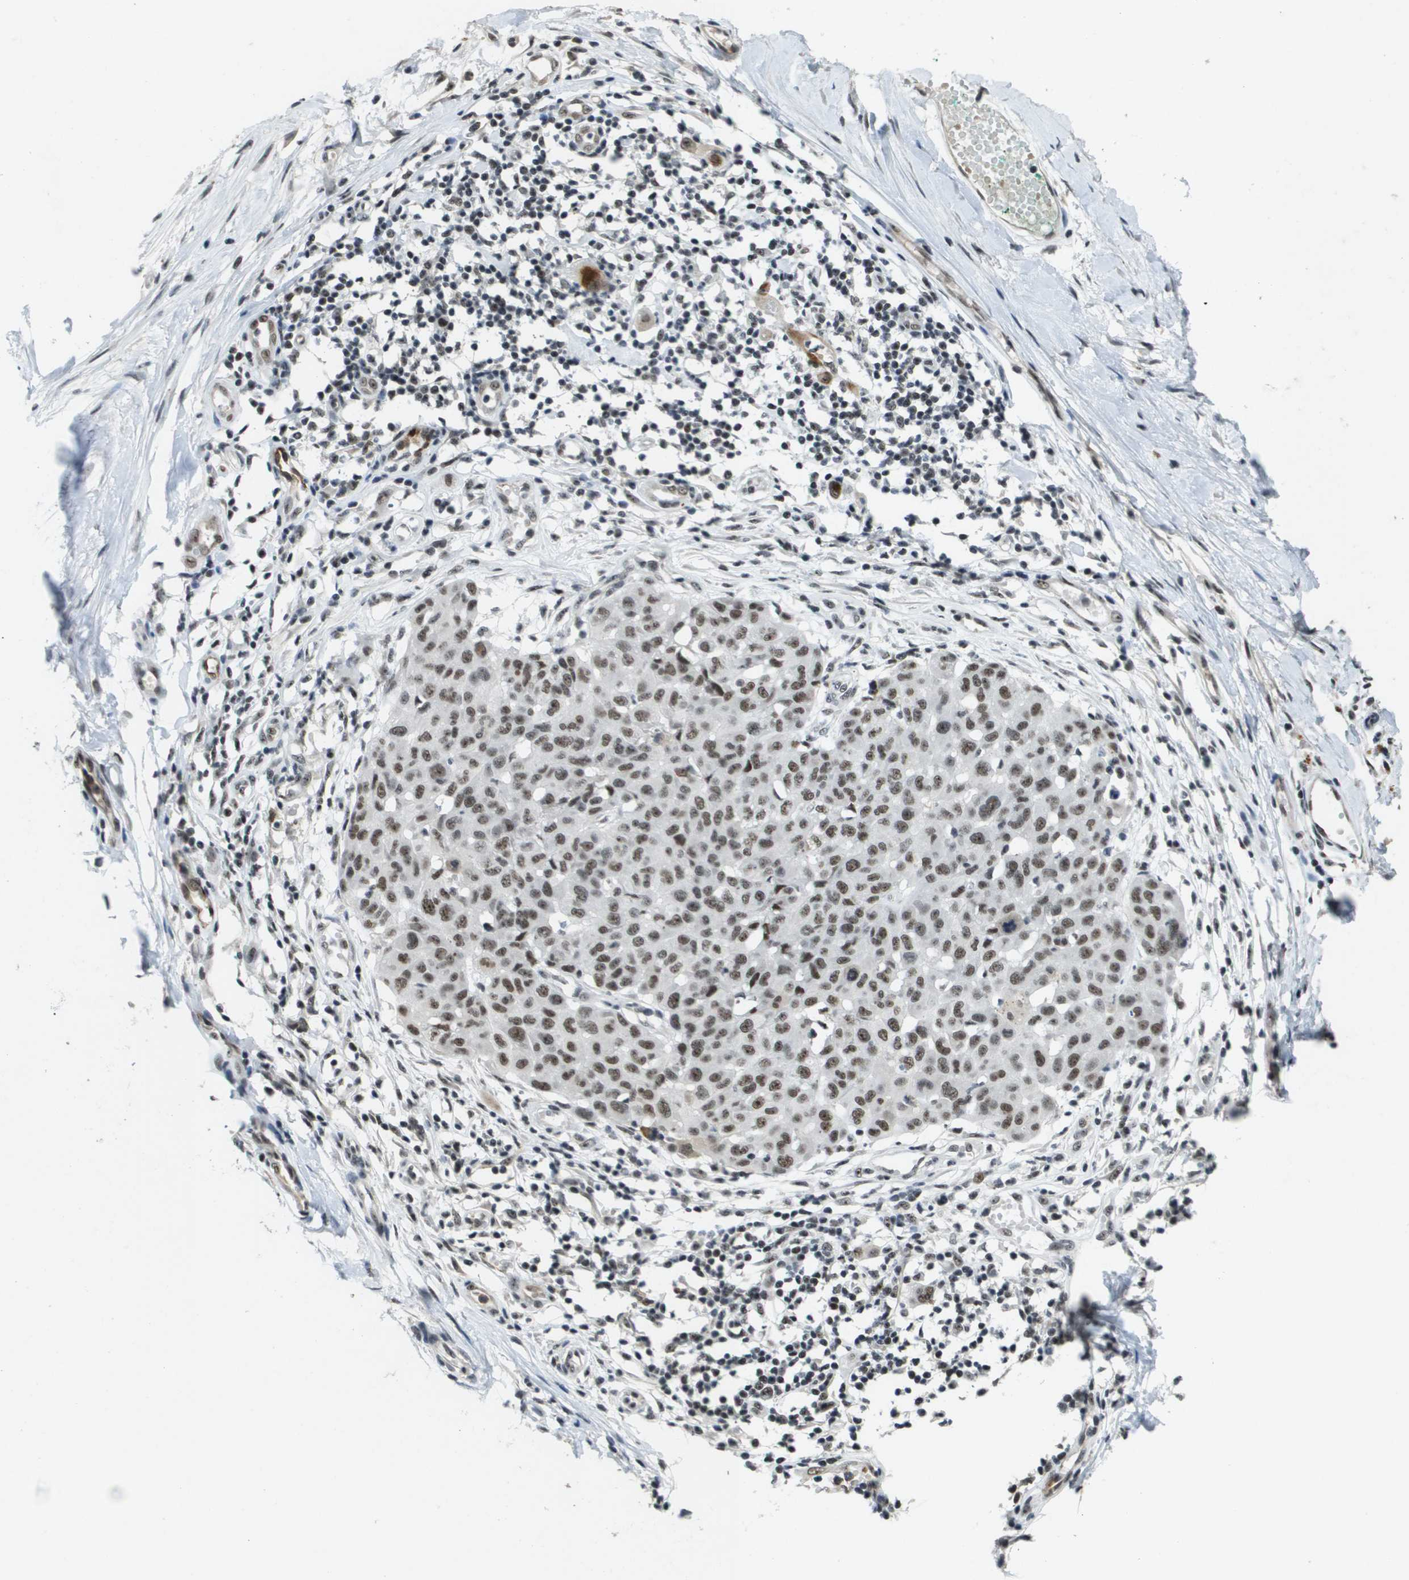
{"staining": {"intensity": "moderate", "quantity": ">75%", "location": "nuclear"}, "tissue": "melanoma", "cell_type": "Tumor cells", "image_type": "cancer", "snomed": [{"axis": "morphology", "description": "Normal tissue, NOS"}, {"axis": "morphology", "description": "Malignant melanoma, NOS"}, {"axis": "topography", "description": "Skin"}], "caption": "There is medium levels of moderate nuclear positivity in tumor cells of melanoma, as demonstrated by immunohistochemical staining (brown color).", "gene": "EP400", "patient": {"sex": "male", "age": 62}}